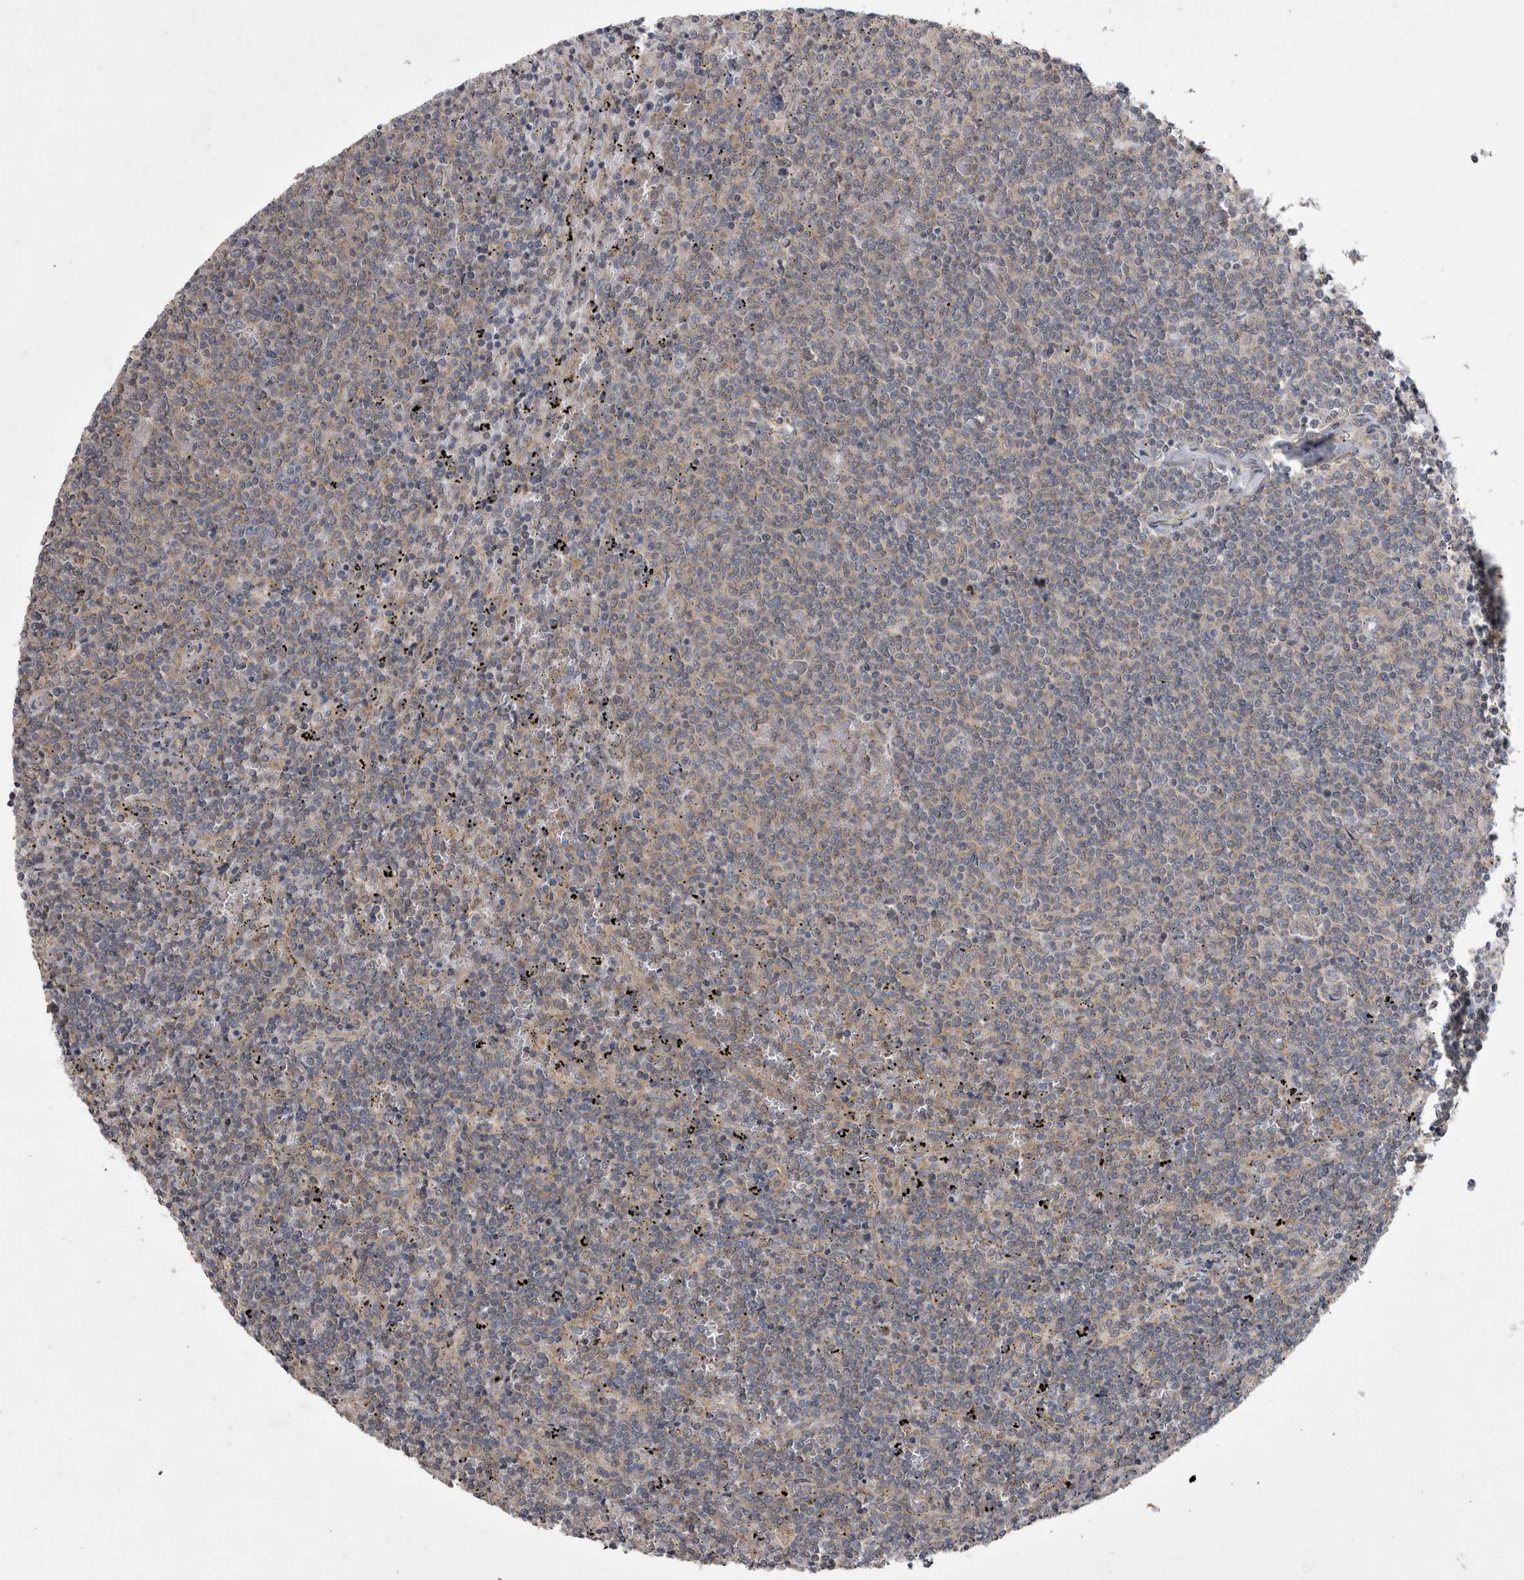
{"staining": {"intensity": "weak", "quantity": "25%-75%", "location": "cytoplasmic/membranous"}, "tissue": "lymphoma", "cell_type": "Tumor cells", "image_type": "cancer", "snomed": [{"axis": "morphology", "description": "Malignant lymphoma, non-Hodgkin's type, Low grade"}, {"axis": "topography", "description": "Spleen"}], "caption": "Protein expression by immunohistochemistry displays weak cytoplasmic/membranous positivity in approximately 25%-75% of tumor cells in lymphoma.", "gene": "TSPOAP1", "patient": {"sex": "female", "age": 50}}